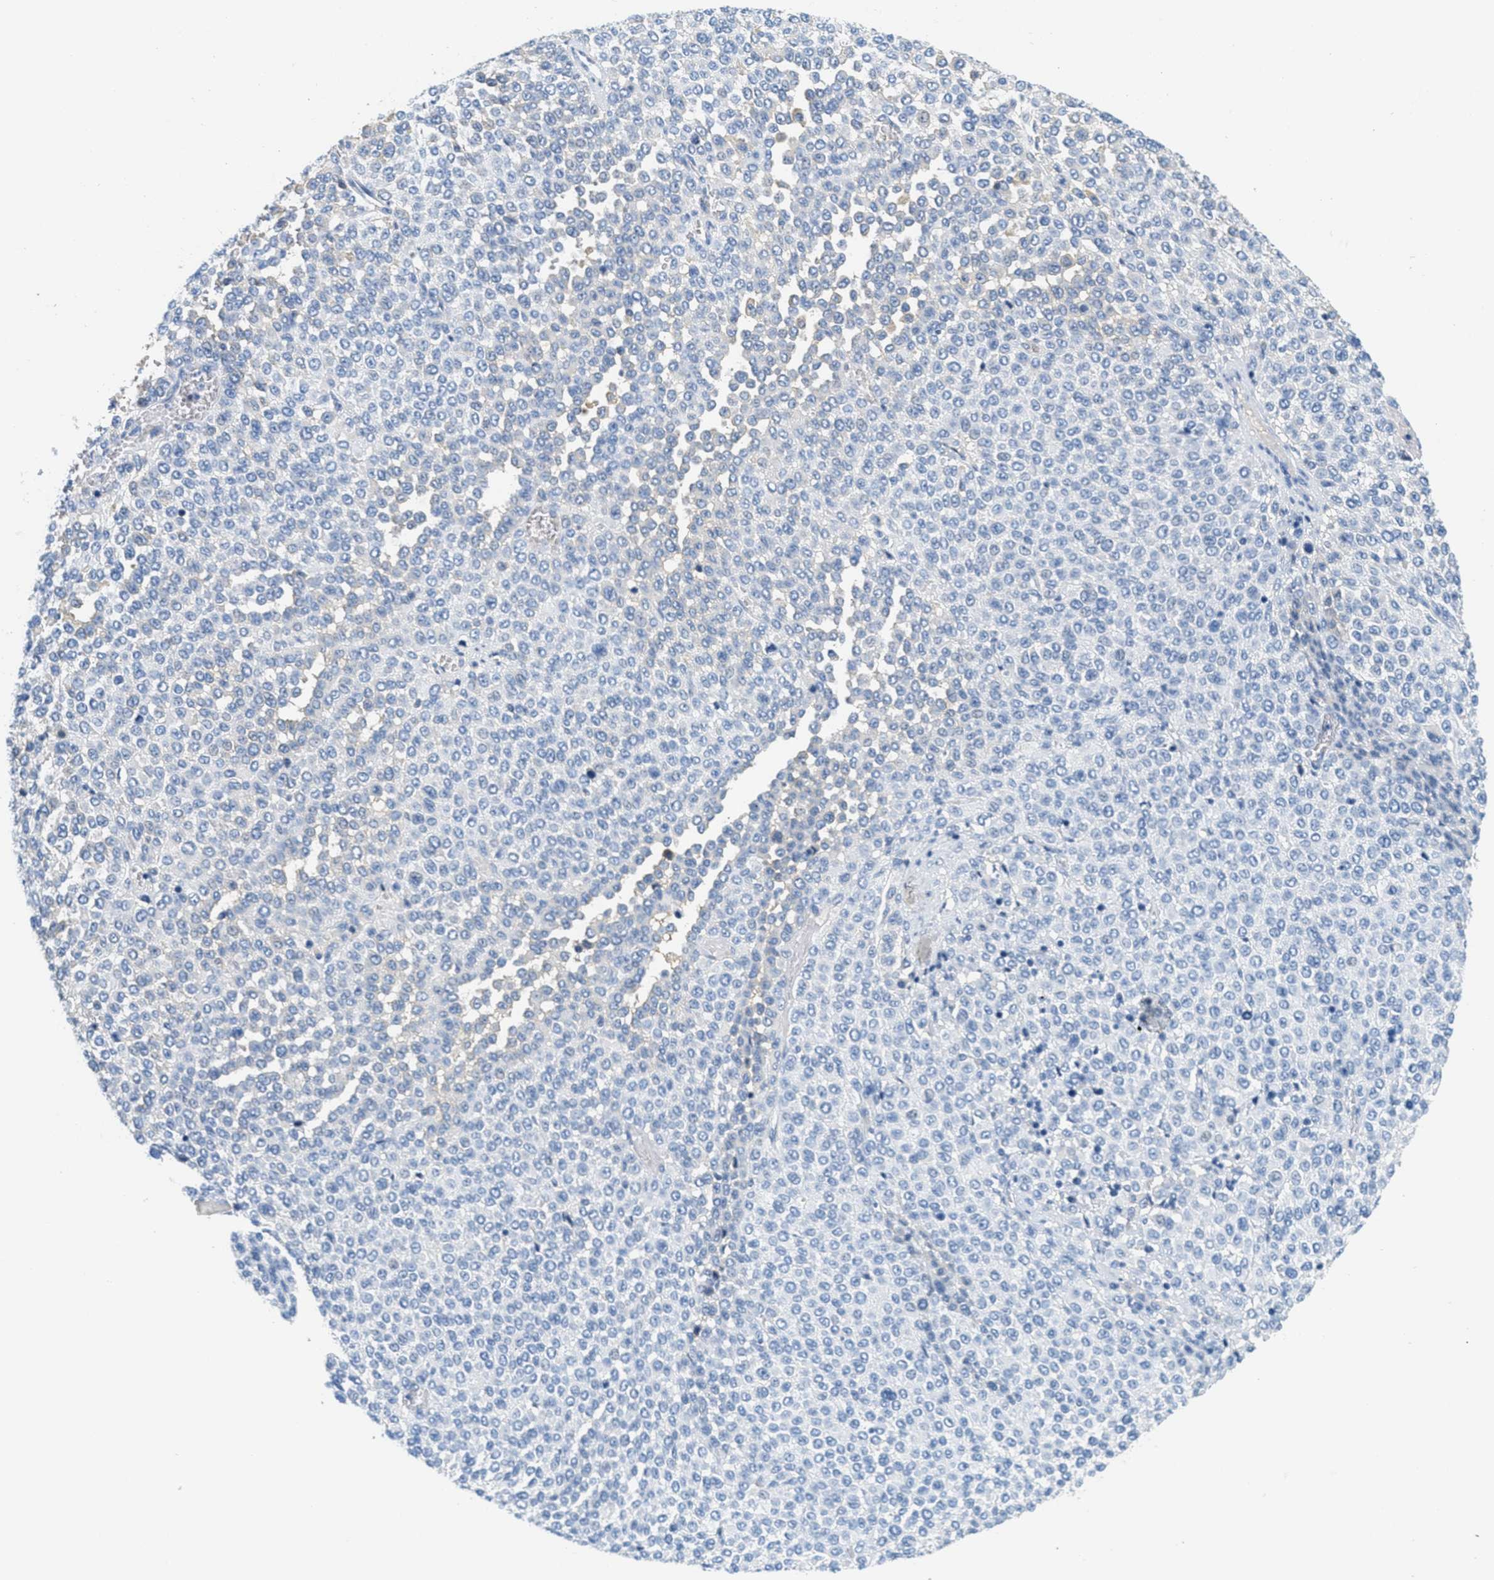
{"staining": {"intensity": "negative", "quantity": "none", "location": "none"}, "tissue": "melanoma", "cell_type": "Tumor cells", "image_type": "cancer", "snomed": [{"axis": "morphology", "description": "Malignant melanoma, Metastatic site"}, {"axis": "topography", "description": "Pancreas"}], "caption": "Malignant melanoma (metastatic site) stained for a protein using immunohistochemistry (IHC) exhibits no expression tumor cells.", "gene": "SERPINA1", "patient": {"sex": "female", "age": 30}}